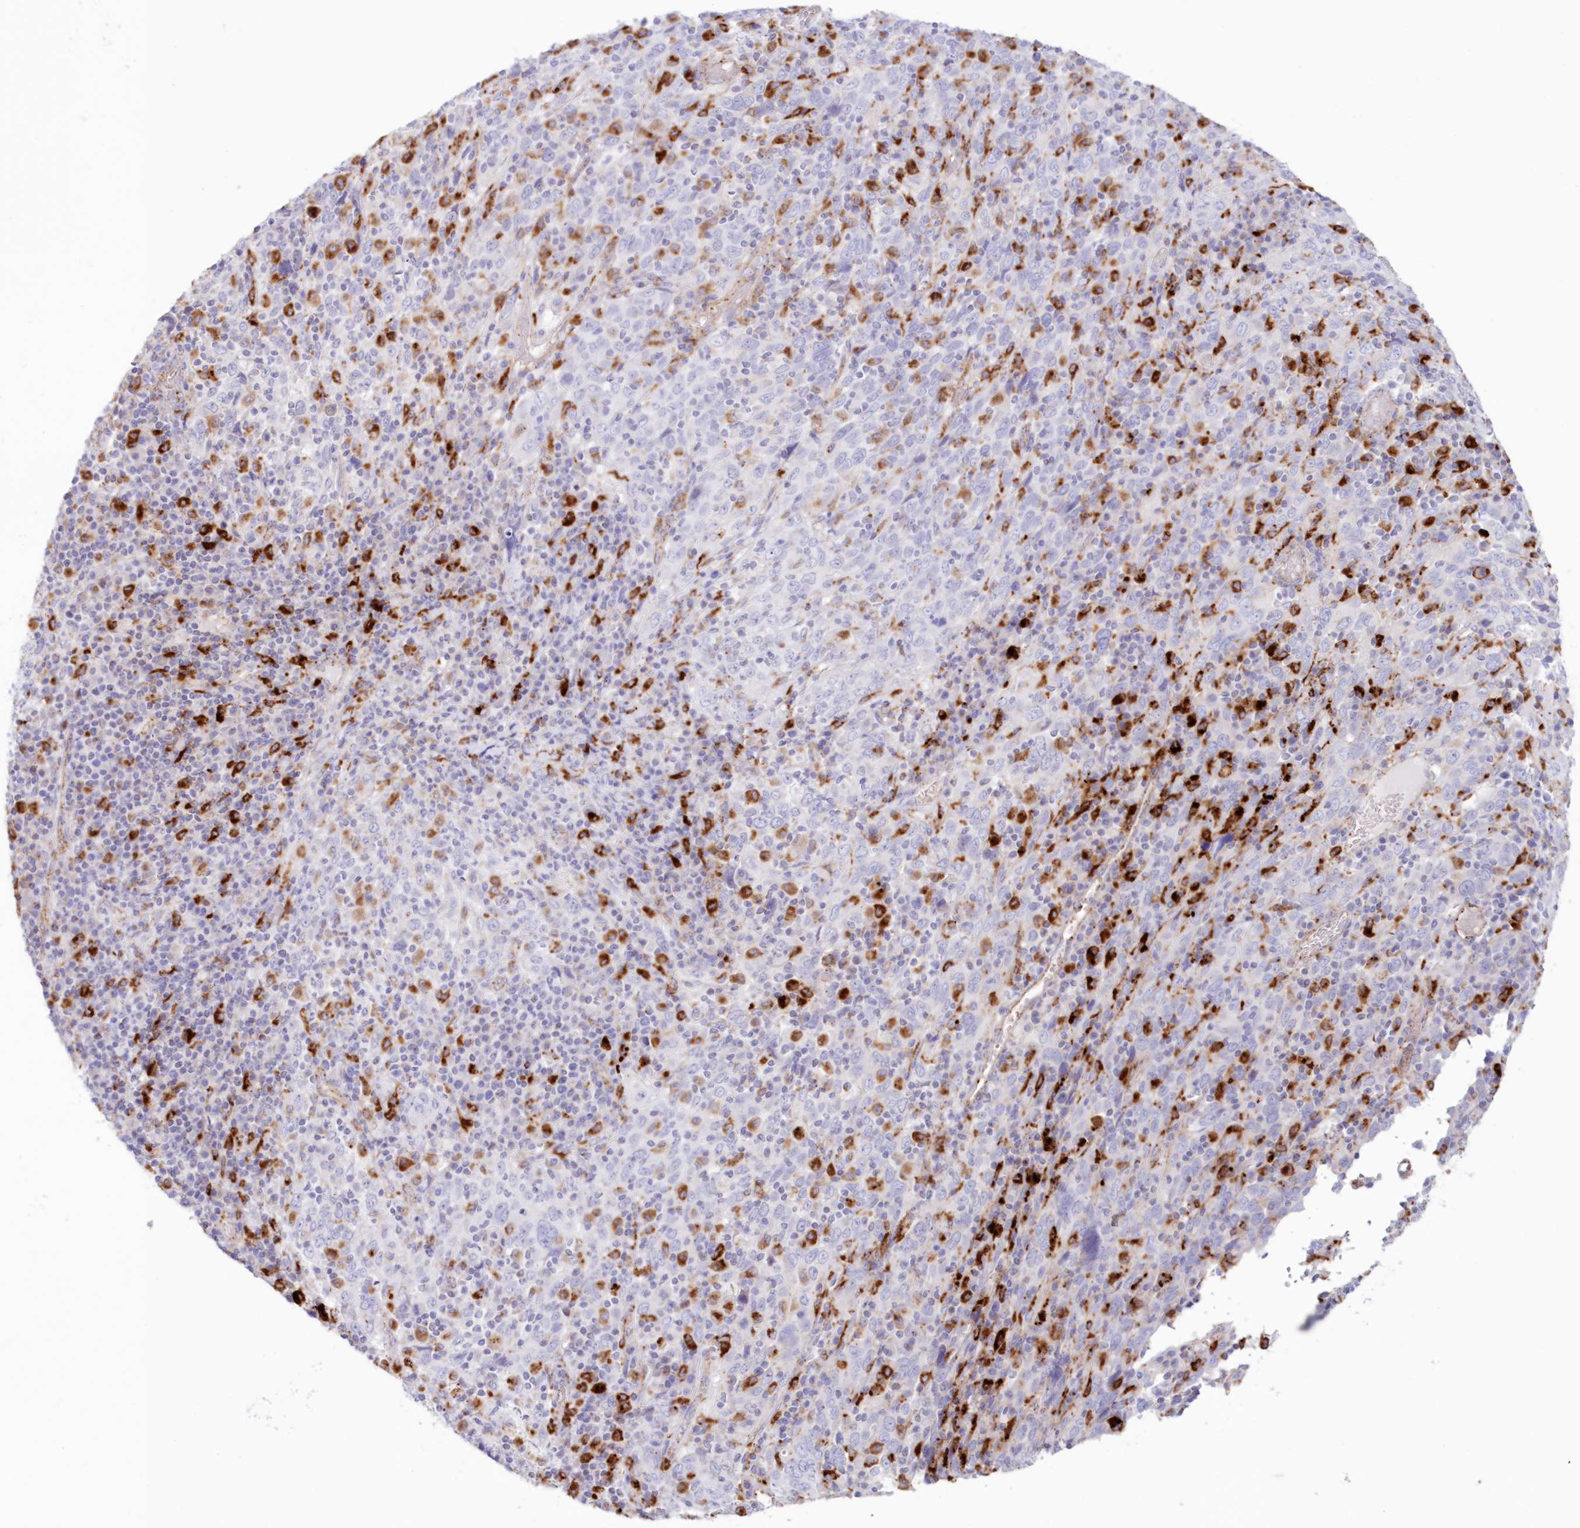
{"staining": {"intensity": "negative", "quantity": "none", "location": "none"}, "tissue": "cervical cancer", "cell_type": "Tumor cells", "image_type": "cancer", "snomed": [{"axis": "morphology", "description": "Squamous cell carcinoma, NOS"}, {"axis": "topography", "description": "Cervix"}], "caption": "Cervical cancer (squamous cell carcinoma) was stained to show a protein in brown. There is no significant staining in tumor cells.", "gene": "TPP1", "patient": {"sex": "female", "age": 46}}